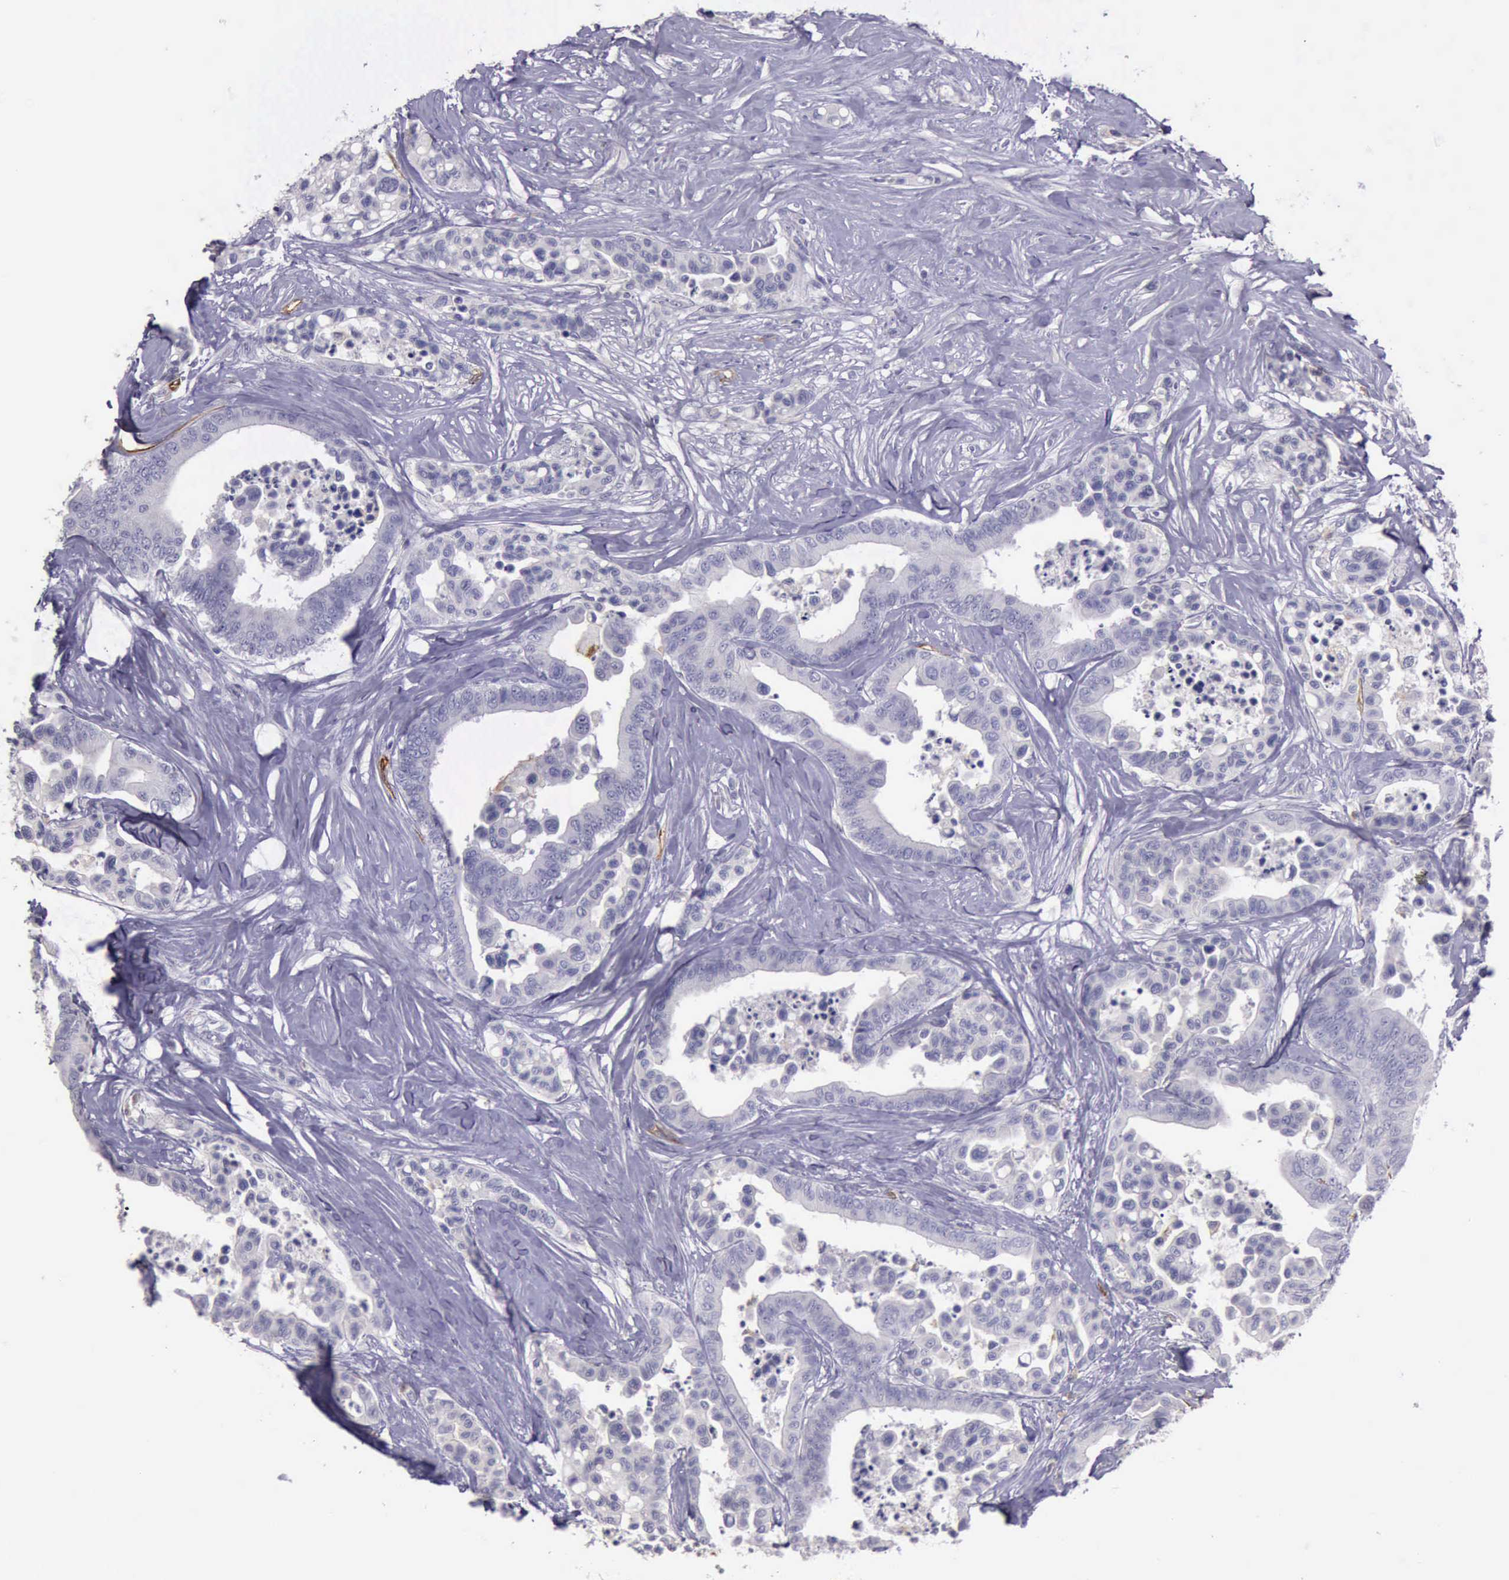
{"staining": {"intensity": "negative", "quantity": "none", "location": "none"}, "tissue": "colorectal cancer", "cell_type": "Tumor cells", "image_type": "cancer", "snomed": [{"axis": "morphology", "description": "Adenocarcinoma, NOS"}, {"axis": "topography", "description": "Colon"}], "caption": "Immunohistochemical staining of colorectal cancer exhibits no significant staining in tumor cells. The staining was performed using DAB to visualize the protein expression in brown, while the nuclei were stained in blue with hematoxylin (Magnification: 20x).", "gene": "TCEANC", "patient": {"sex": "male", "age": 82}}